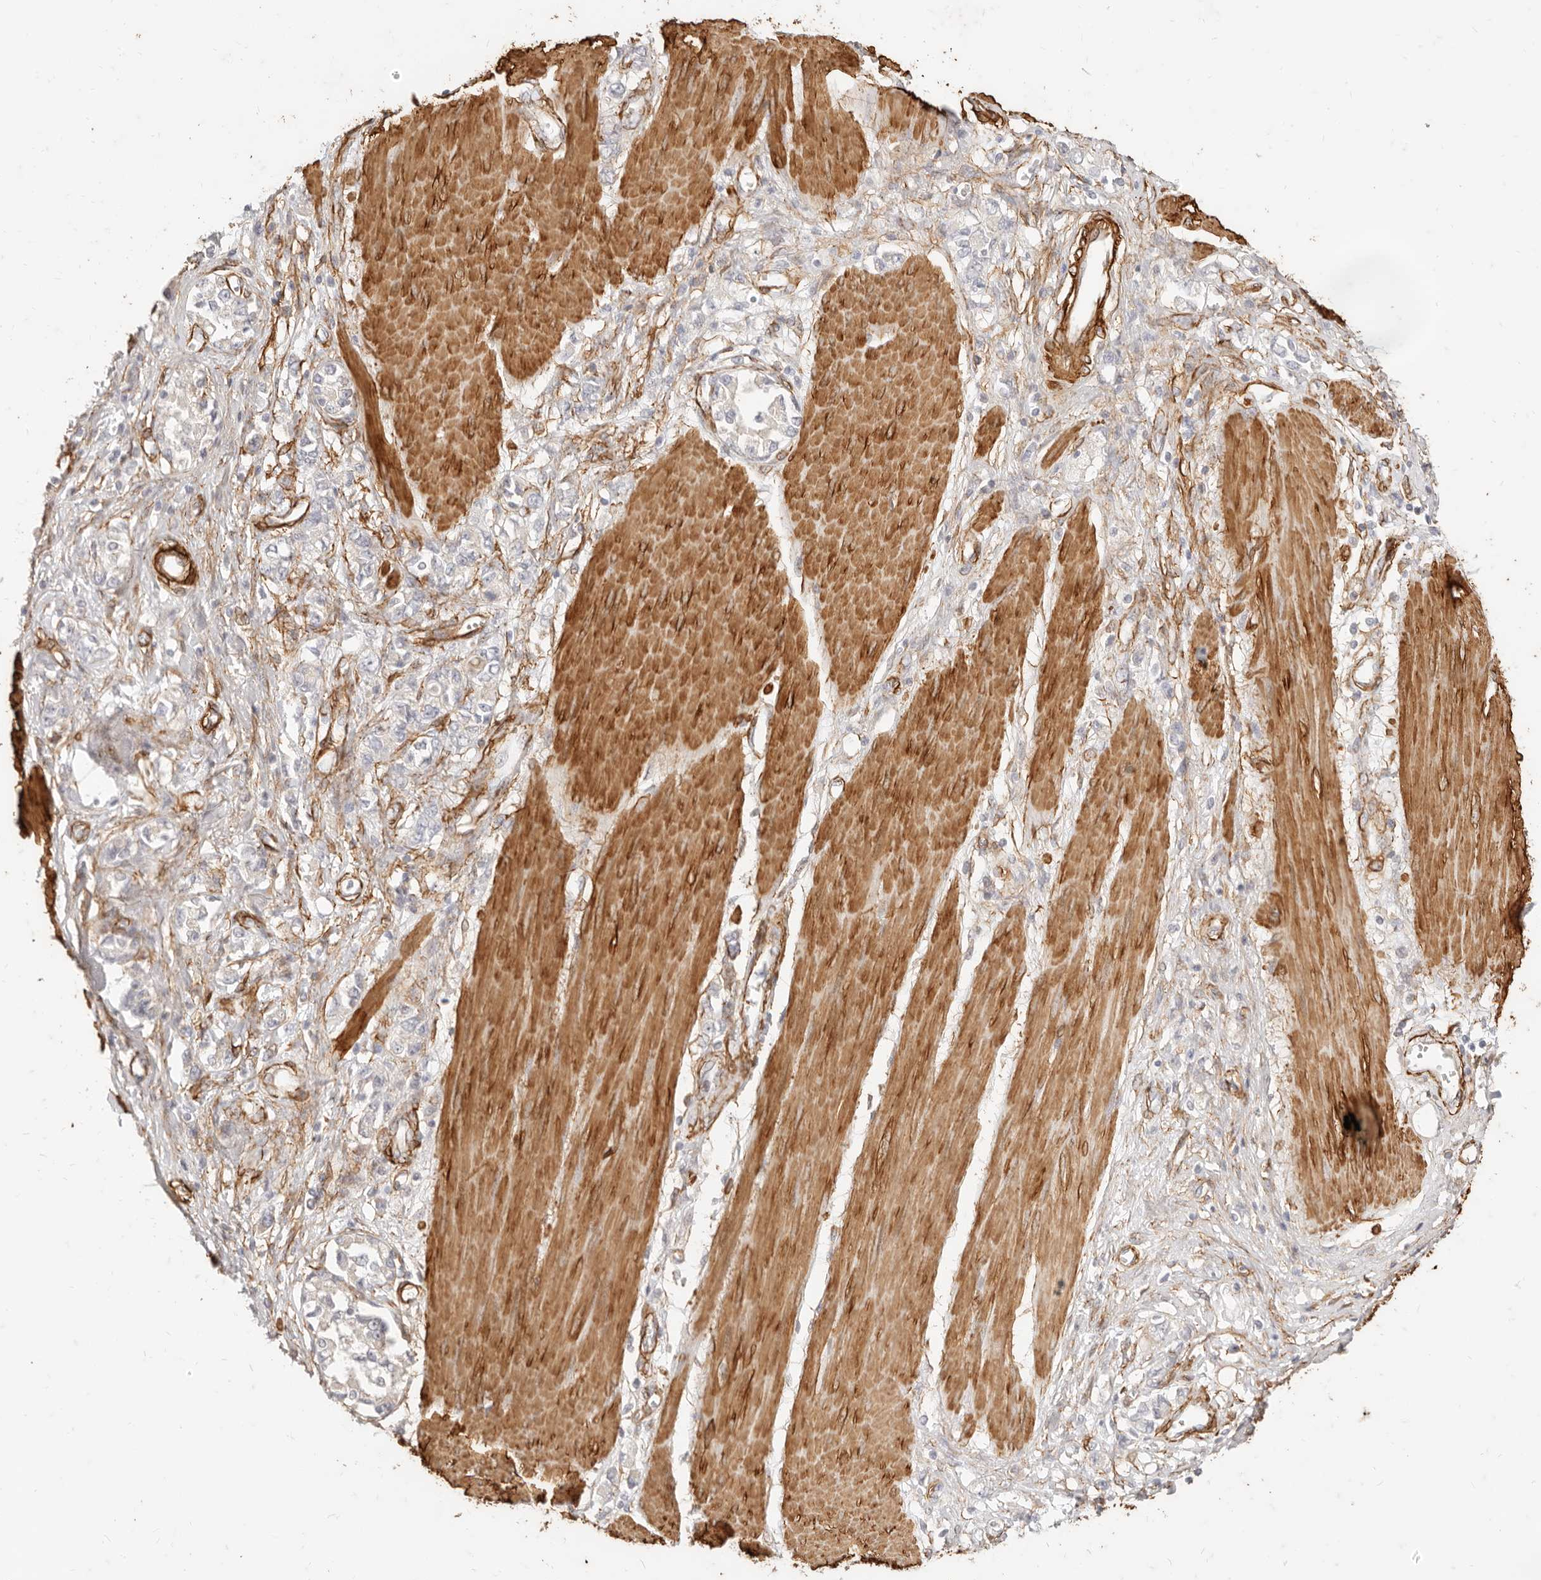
{"staining": {"intensity": "weak", "quantity": "<25%", "location": "cytoplasmic/membranous"}, "tissue": "stomach cancer", "cell_type": "Tumor cells", "image_type": "cancer", "snomed": [{"axis": "morphology", "description": "Adenocarcinoma, NOS"}, {"axis": "topography", "description": "Stomach"}], "caption": "There is no significant staining in tumor cells of adenocarcinoma (stomach).", "gene": "TMTC2", "patient": {"sex": "female", "age": 76}}